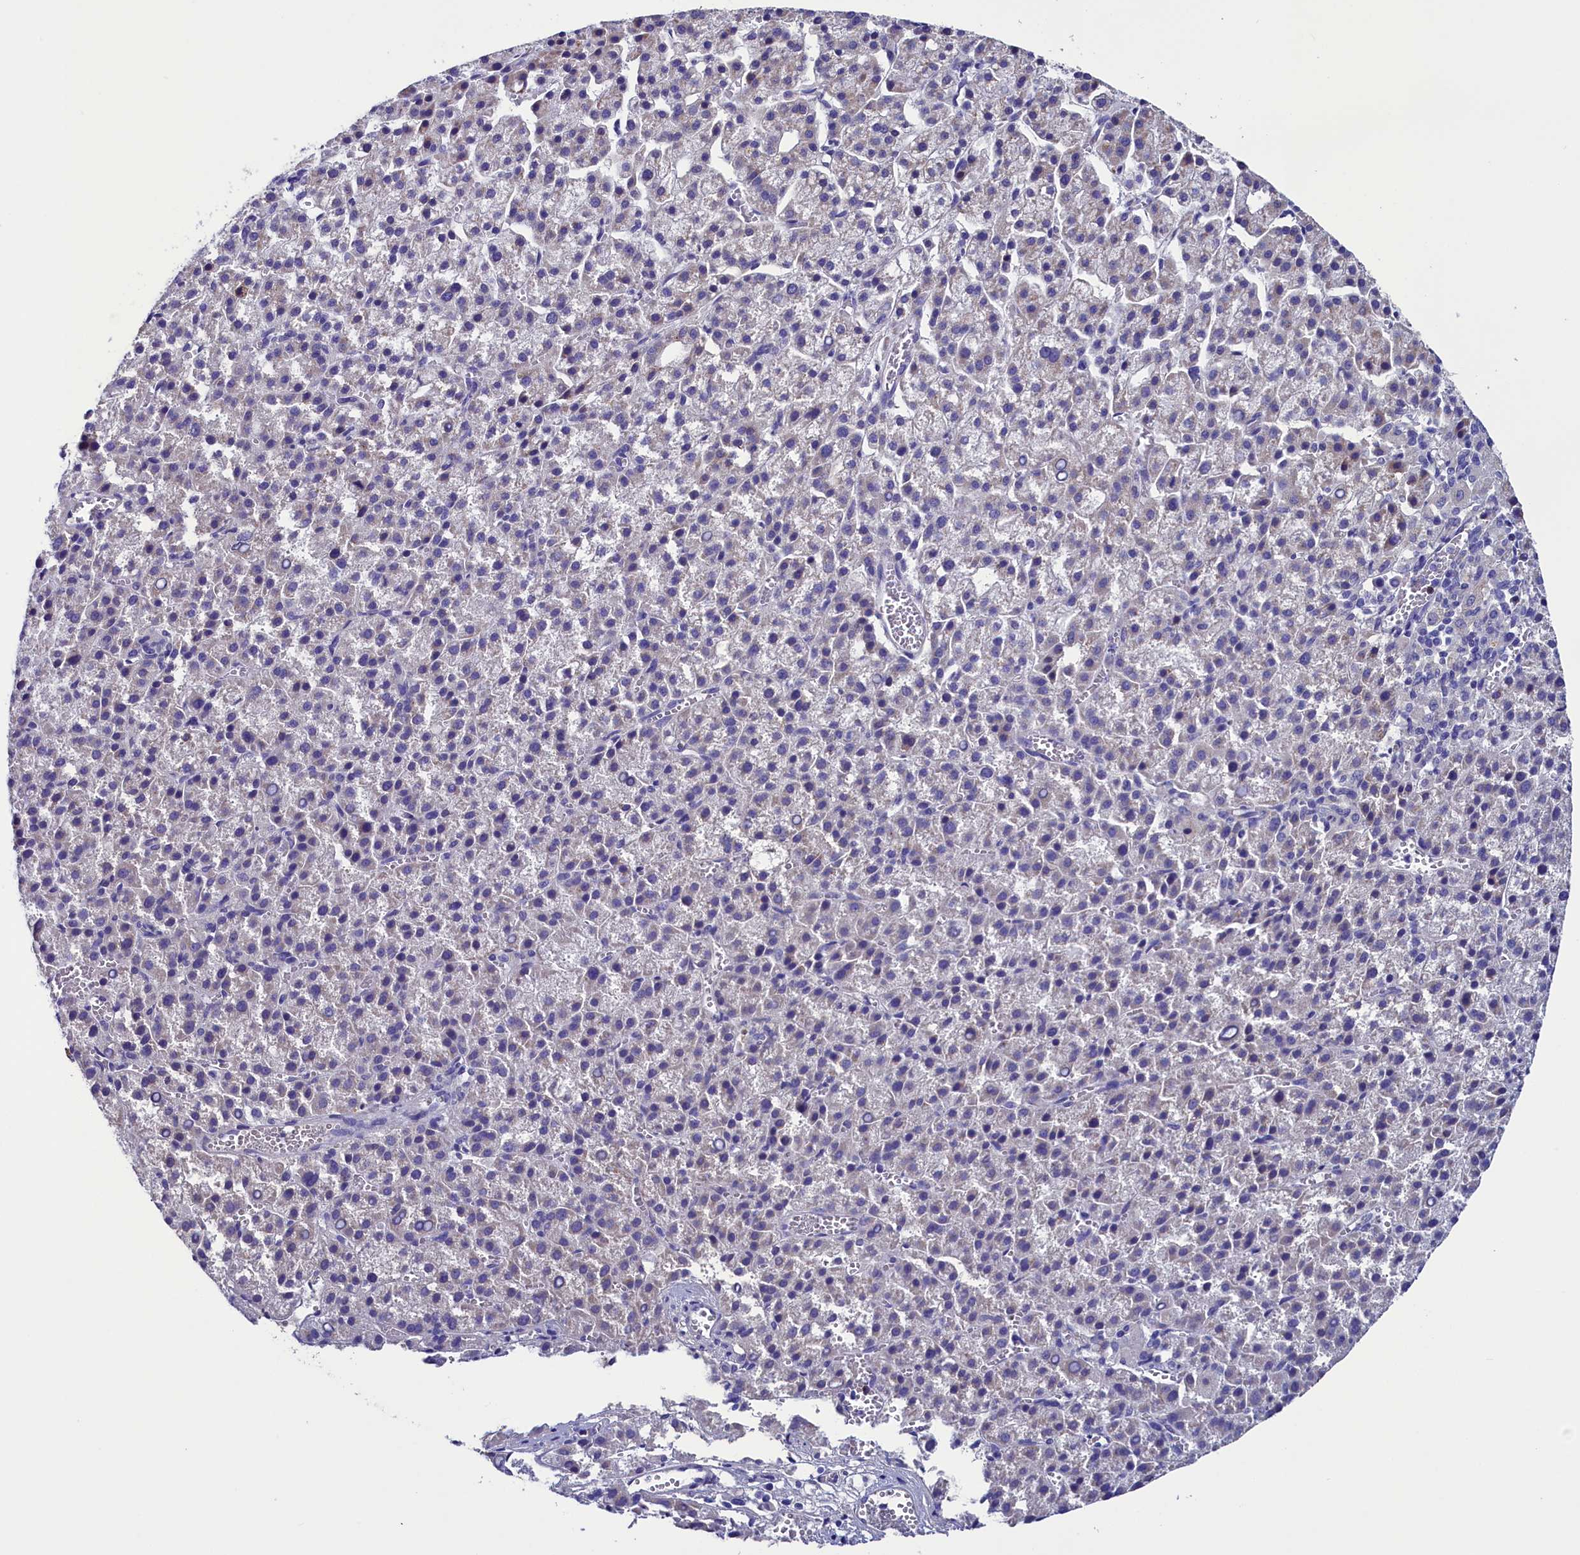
{"staining": {"intensity": "moderate", "quantity": "<25%", "location": "cytoplasmic/membranous"}, "tissue": "liver cancer", "cell_type": "Tumor cells", "image_type": "cancer", "snomed": [{"axis": "morphology", "description": "Carcinoma, Hepatocellular, NOS"}, {"axis": "topography", "description": "Liver"}], "caption": "Liver cancer was stained to show a protein in brown. There is low levels of moderate cytoplasmic/membranous positivity in about <25% of tumor cells. The staining was performed using DAB (3,3'-diaminobenzidine) to visualize the protein expression in brown, while the nuclei were stained in blue with hematoxylin (Magnification: 20x).", "gene": "SLC39A3", "patient": {"sex": "female", "age": 58}}